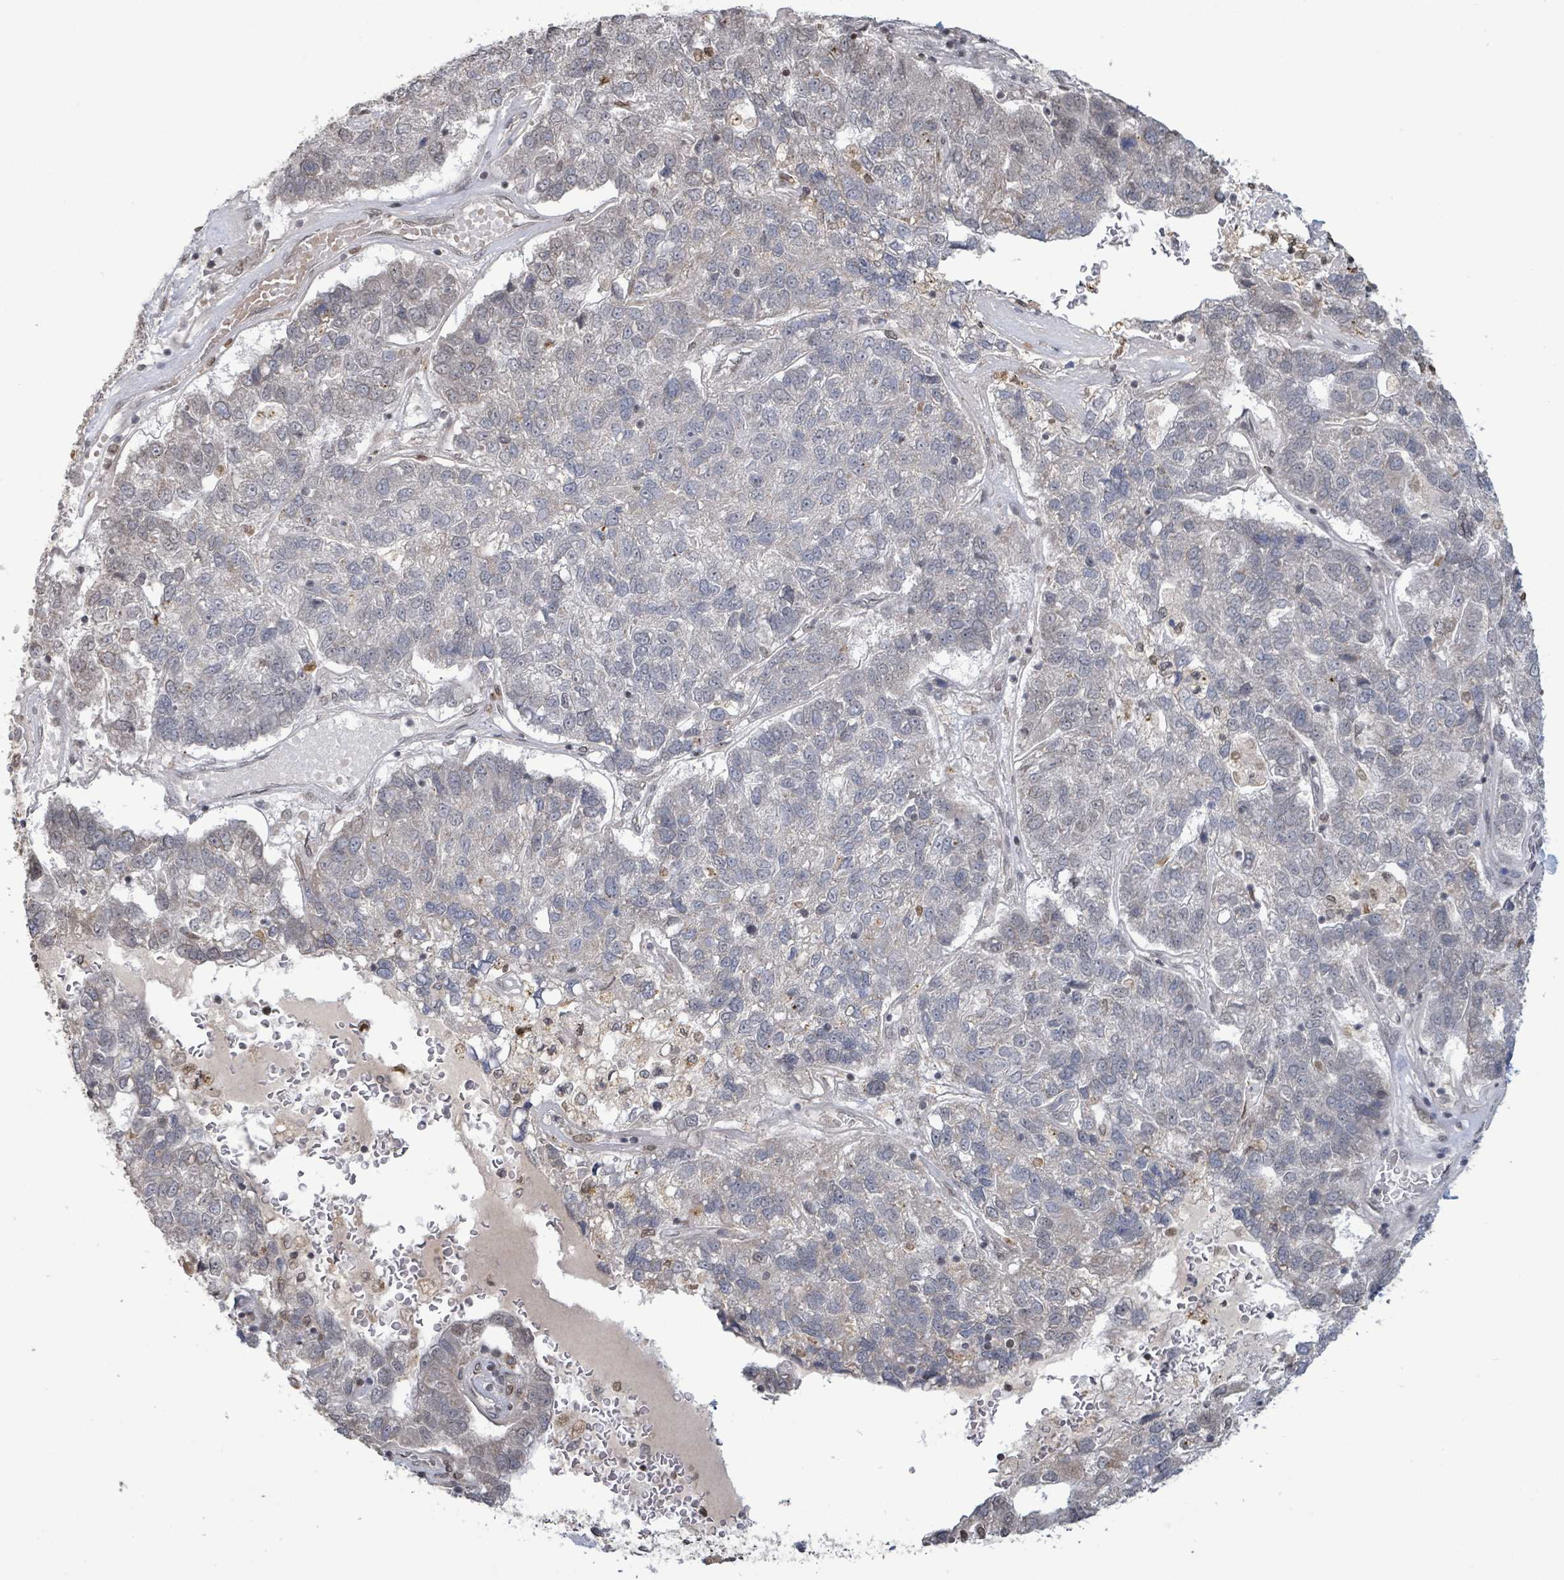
{"staining": {"intensity": "negative", "quantity": "none", "location": "none"}, "tissue": "pancreatic cancer", "cell_type": "Tumor cells", "image_type": "cancer", "snomed": [{"axis": "morphology", "description": "Adenocarcinoma, NOS"}, {"axis": "topography", "description": "Pancreas"}], "caption": "Human pancreatic cancer stained for a protein using IHC demonstrates no expression in tumor cells.", "gene": "SBF2", "patient": {"sex": "female", "age": 61}}